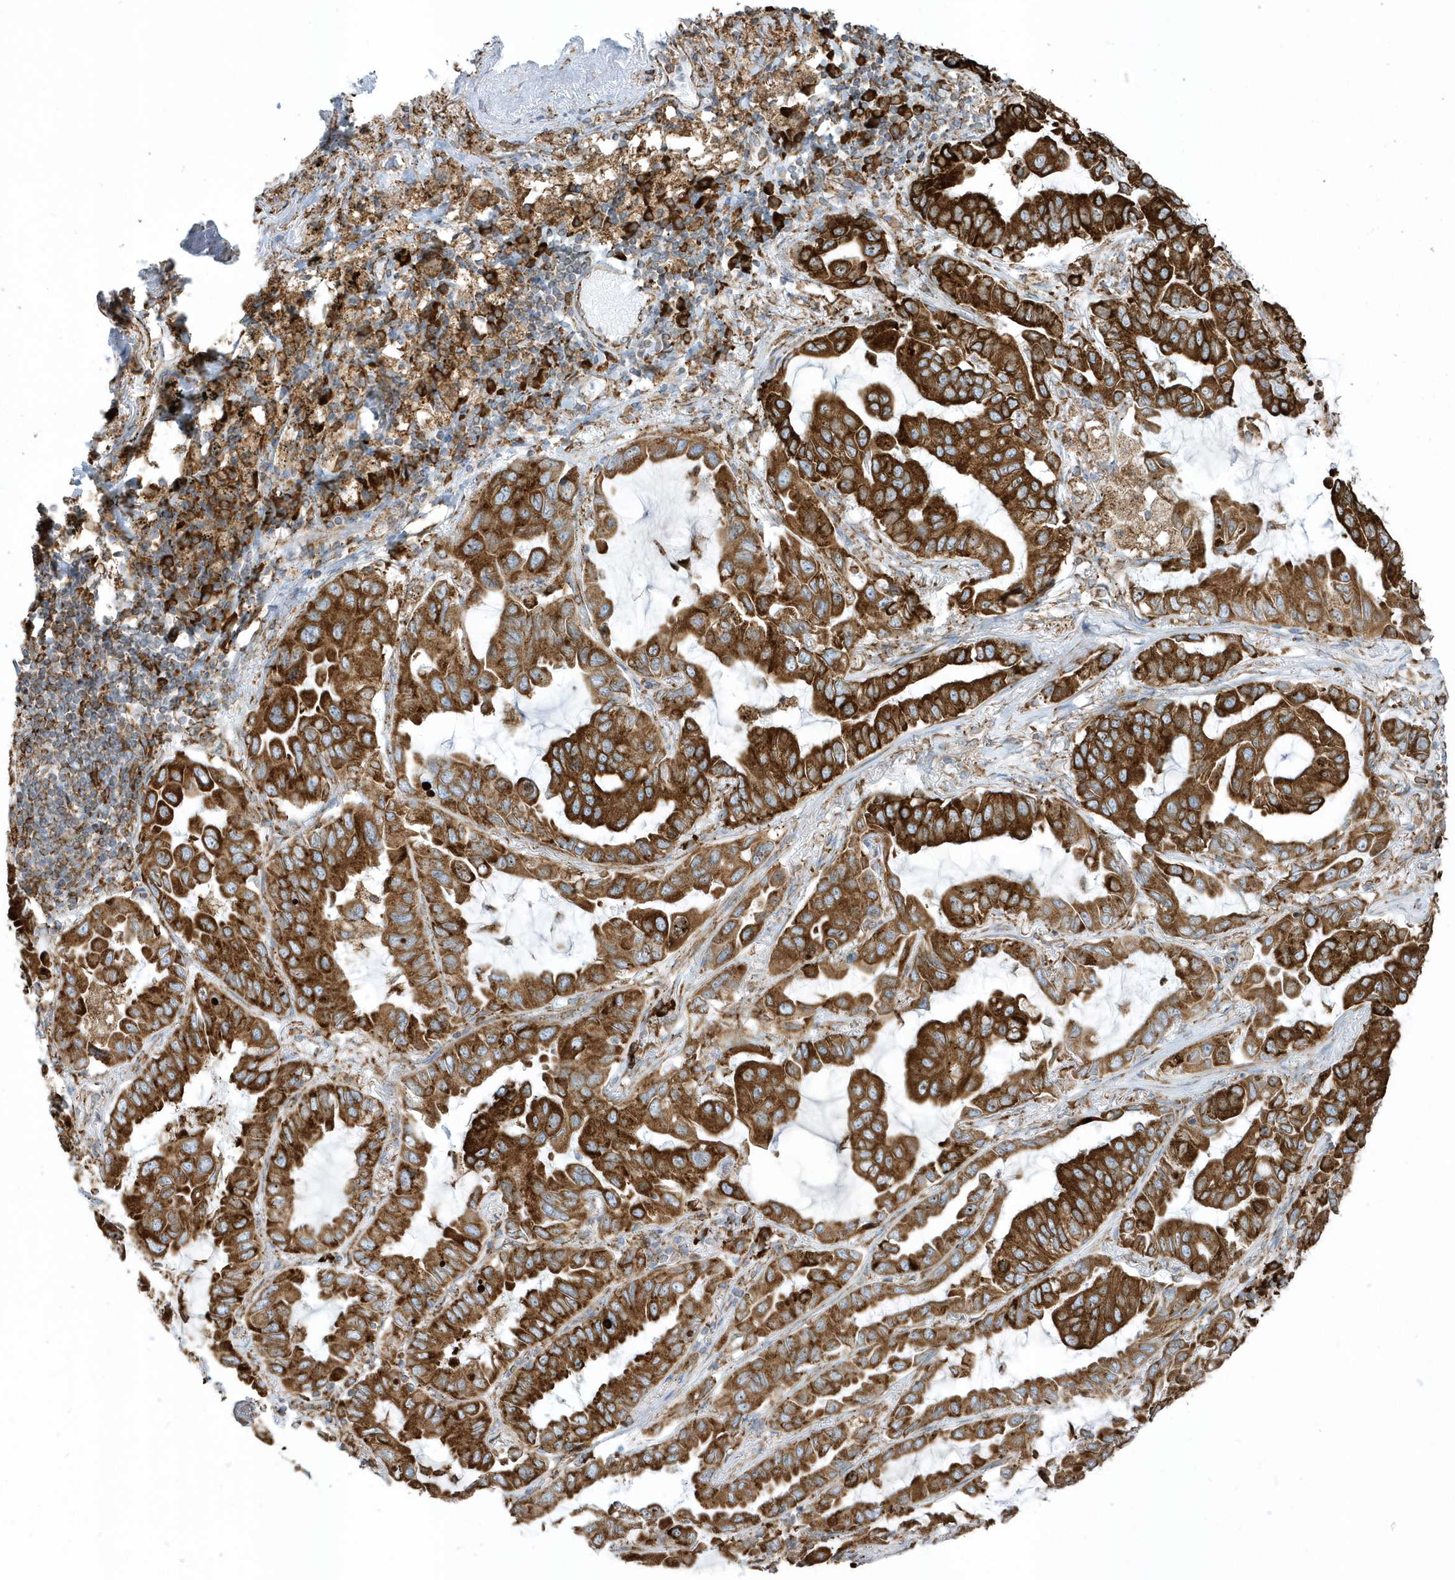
{"staining": {"intensity": "strong", "quantity": ">75%", "location": "cytoplasmic/membranous"}, "tissue": "lung cancer", "cell_type": "Tumor cells", "image_type": "cancer", "snomed": [{"axis": "morphology", "description": "Adenocarcinoma, NOS"}, {"axis": "topography", "description": "Lung"}], "caption": "Immunohistochemistry (IHC) of human lung cancer demonstrates high levels of strong cytoplasmic/membranous positivity in approximately >75% of tumor cells.", "gene": "PDIA6", "patient": {"sex": "male", "age": 64}}